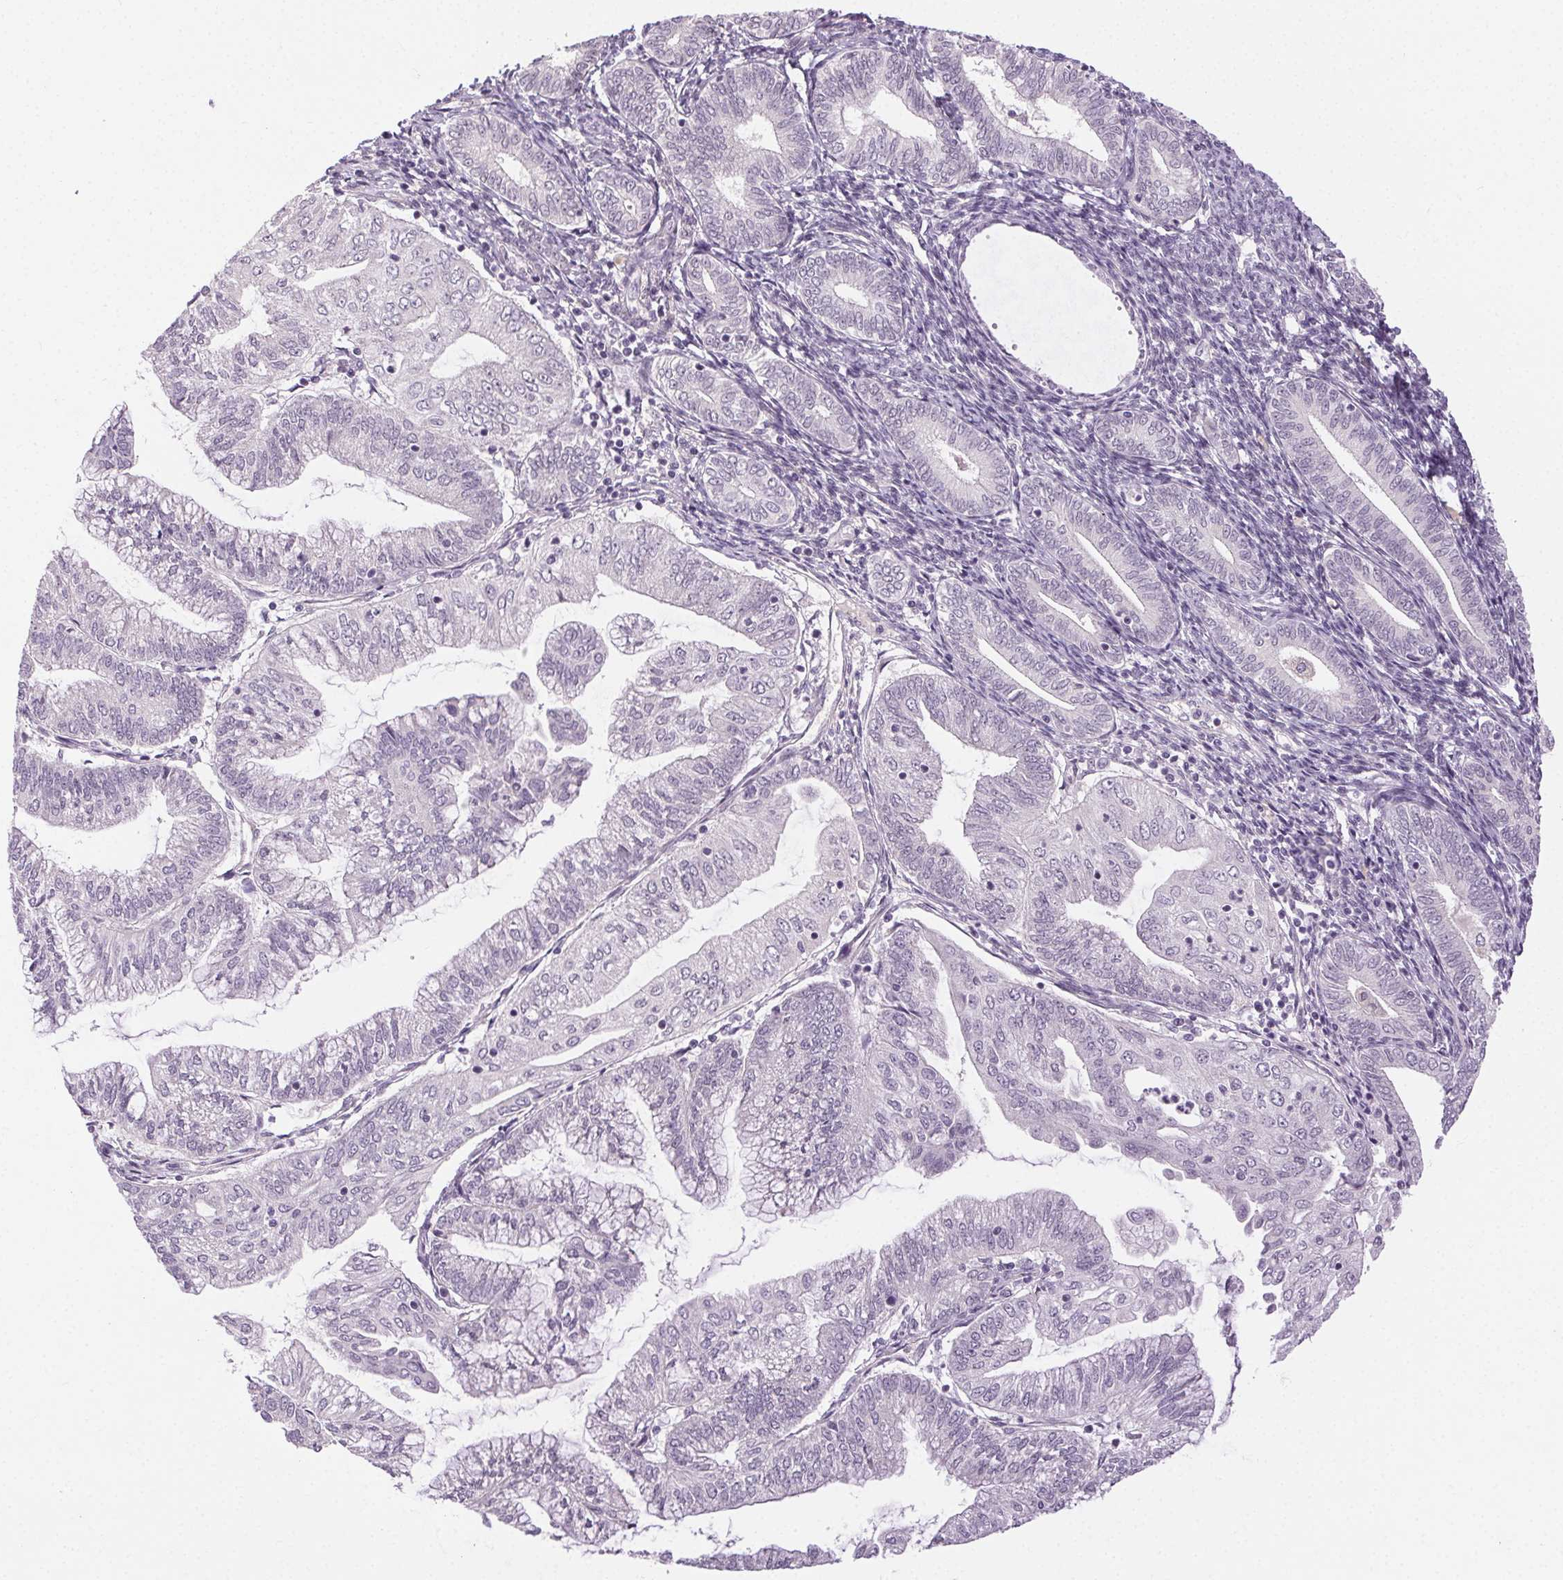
{"staining": {"intensity": "negative", "quantity": "none", "location": "none"}, "tissue": "endometrial cancer", "cell_type": "Tumor cells", "image_type": "cancer", "snomed": [{"axis": "morphology", "description": "Adenocarcinoma, NOS"}, {"axis": "topography", "description": "Endometrium"}], "caption": "The immunohistochemistry (IHC) histopathology image has no significant staining in tumor cells of endometrial cancer tissue.", "gene": "FAM168A", "patient": {"sex": "female", "age": 55}}